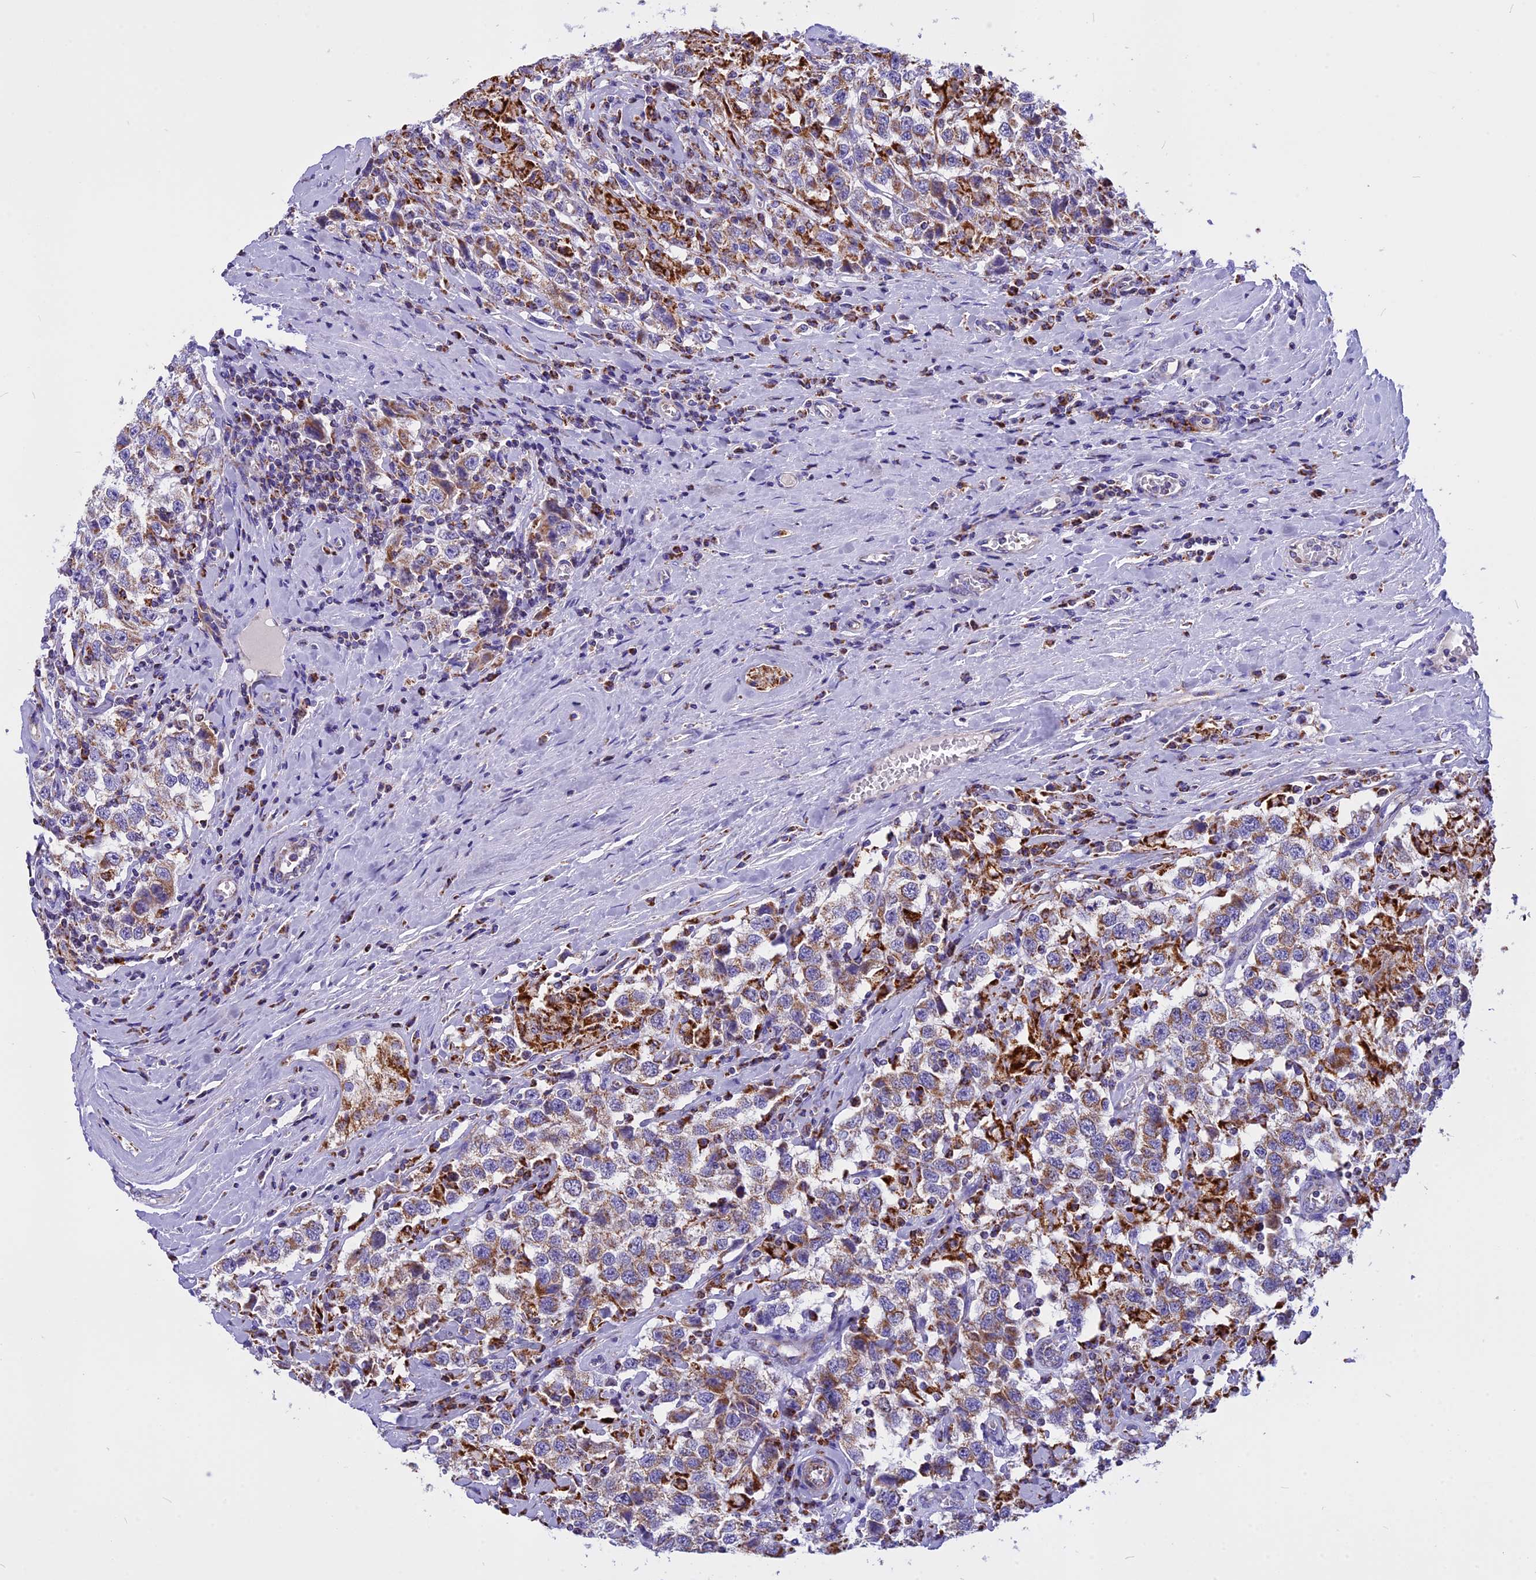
{"staining": {"intensity": "moderate", "quantity": ">75%", "location": "cytoplasmic/membranous"}, "tissue": "testis cancer", "cell_type": "Tumor cells", "image_type": "cancer", "snomed": [{"axis": "morphology", "description": "Seminoma, NOS"}, {"axis": "topography", "description": "Testis"}], "caption": "Seminoma (testis) stained with a protein marker displays moderate staining in tumor cells.", "gene": "VDAC2", "patient": {"sex": "male", "age": 41}}